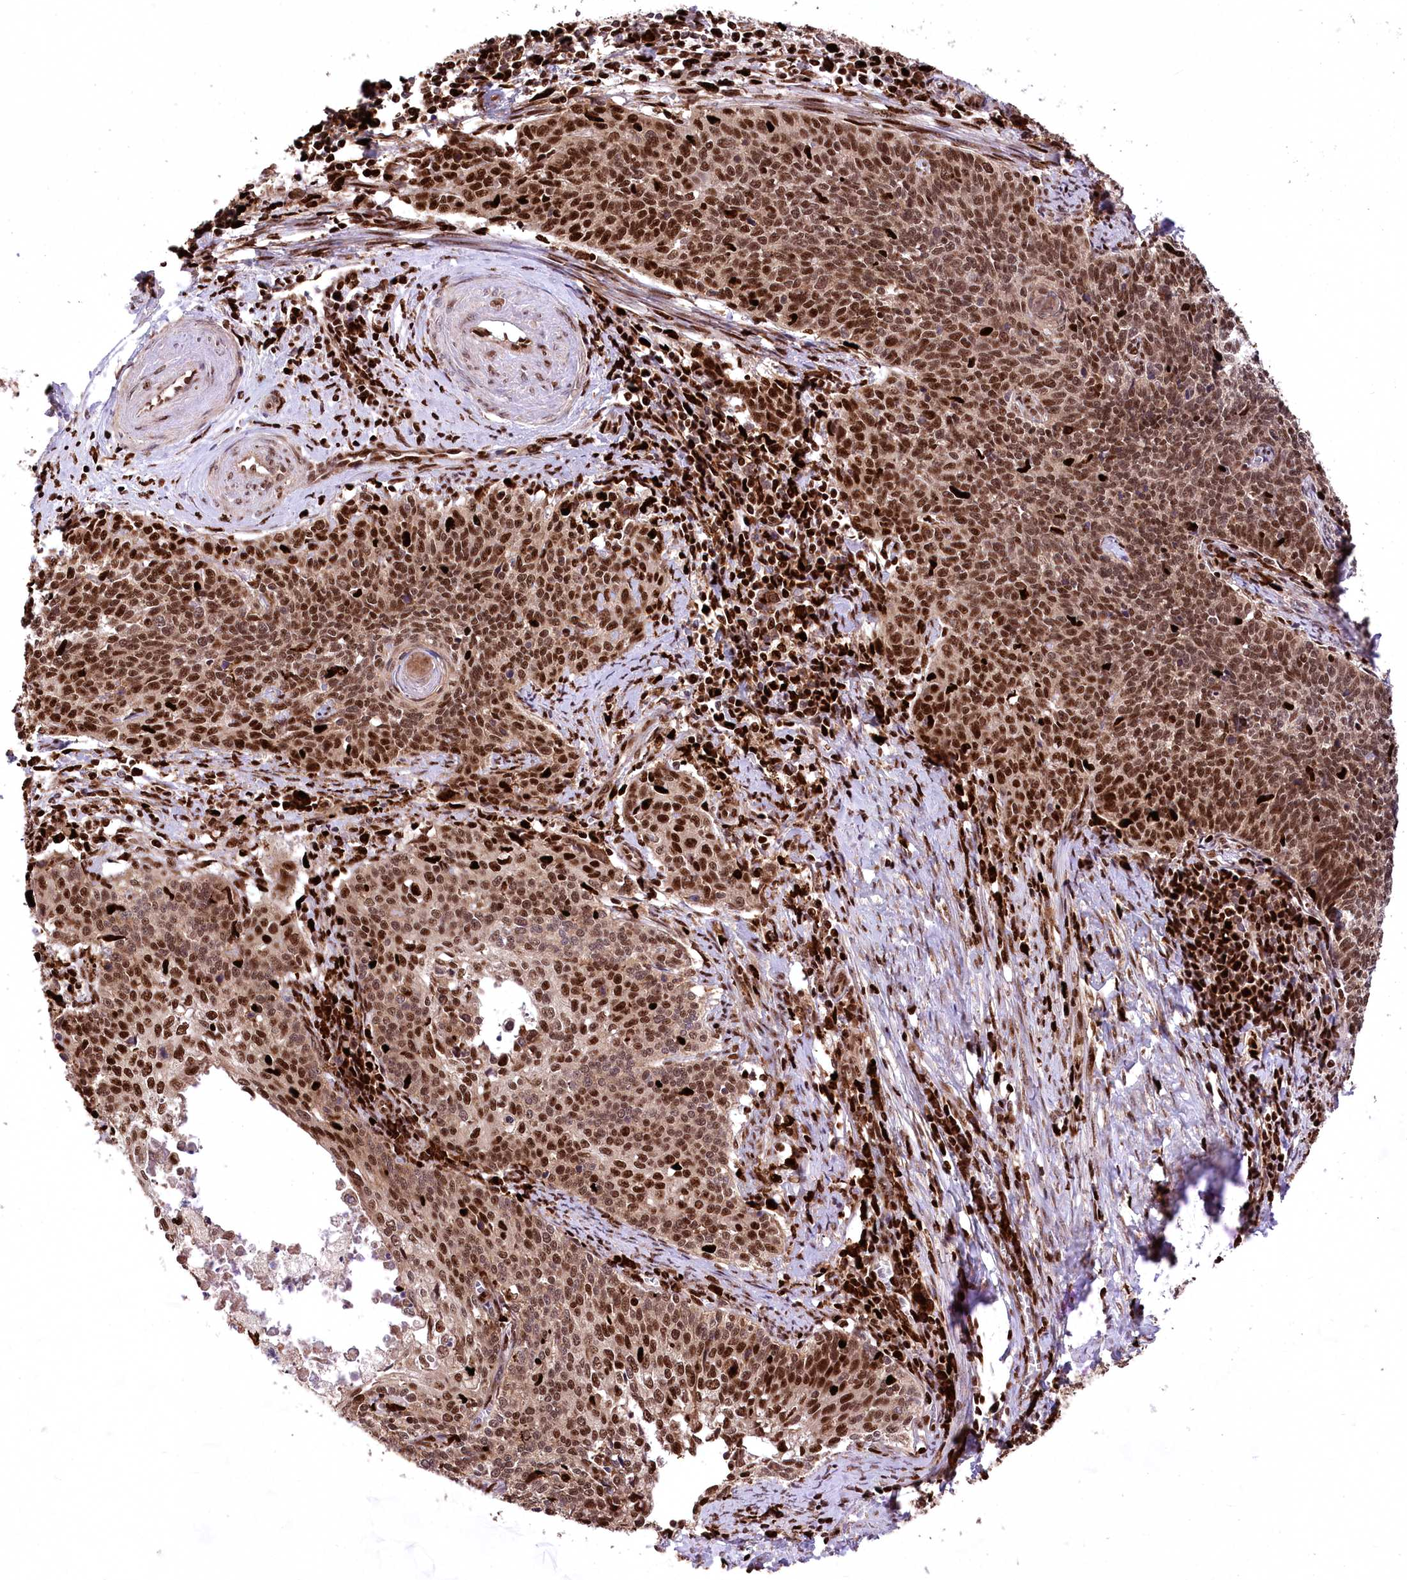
{"staining": {"intensity": "moderate", "quantity": ">75%", "location": "cytoplasmic/membranous,nuclear"}, "tissue": "cervical cancer", "cell_type": "Tumor cells", "image_type": "cancer", "snomed": [{"axis": "morphology", "description": "Squamous cell carcinoma, NOS"}, {"axis": "topography", "description": "Cervix"}], "caption": "Immunohistochemical staining of cervical cancer shows medium levels of moderate cytoplasmic/membranous and nuclear staining in about >75% of tumor cells. The staining is performed using DAB brown chromogen to label protein expression. The nuclei are counter-stained blue using hematoxylin.", "gene": "FIGN", "patient": {"sex": "female", "age": 39}}